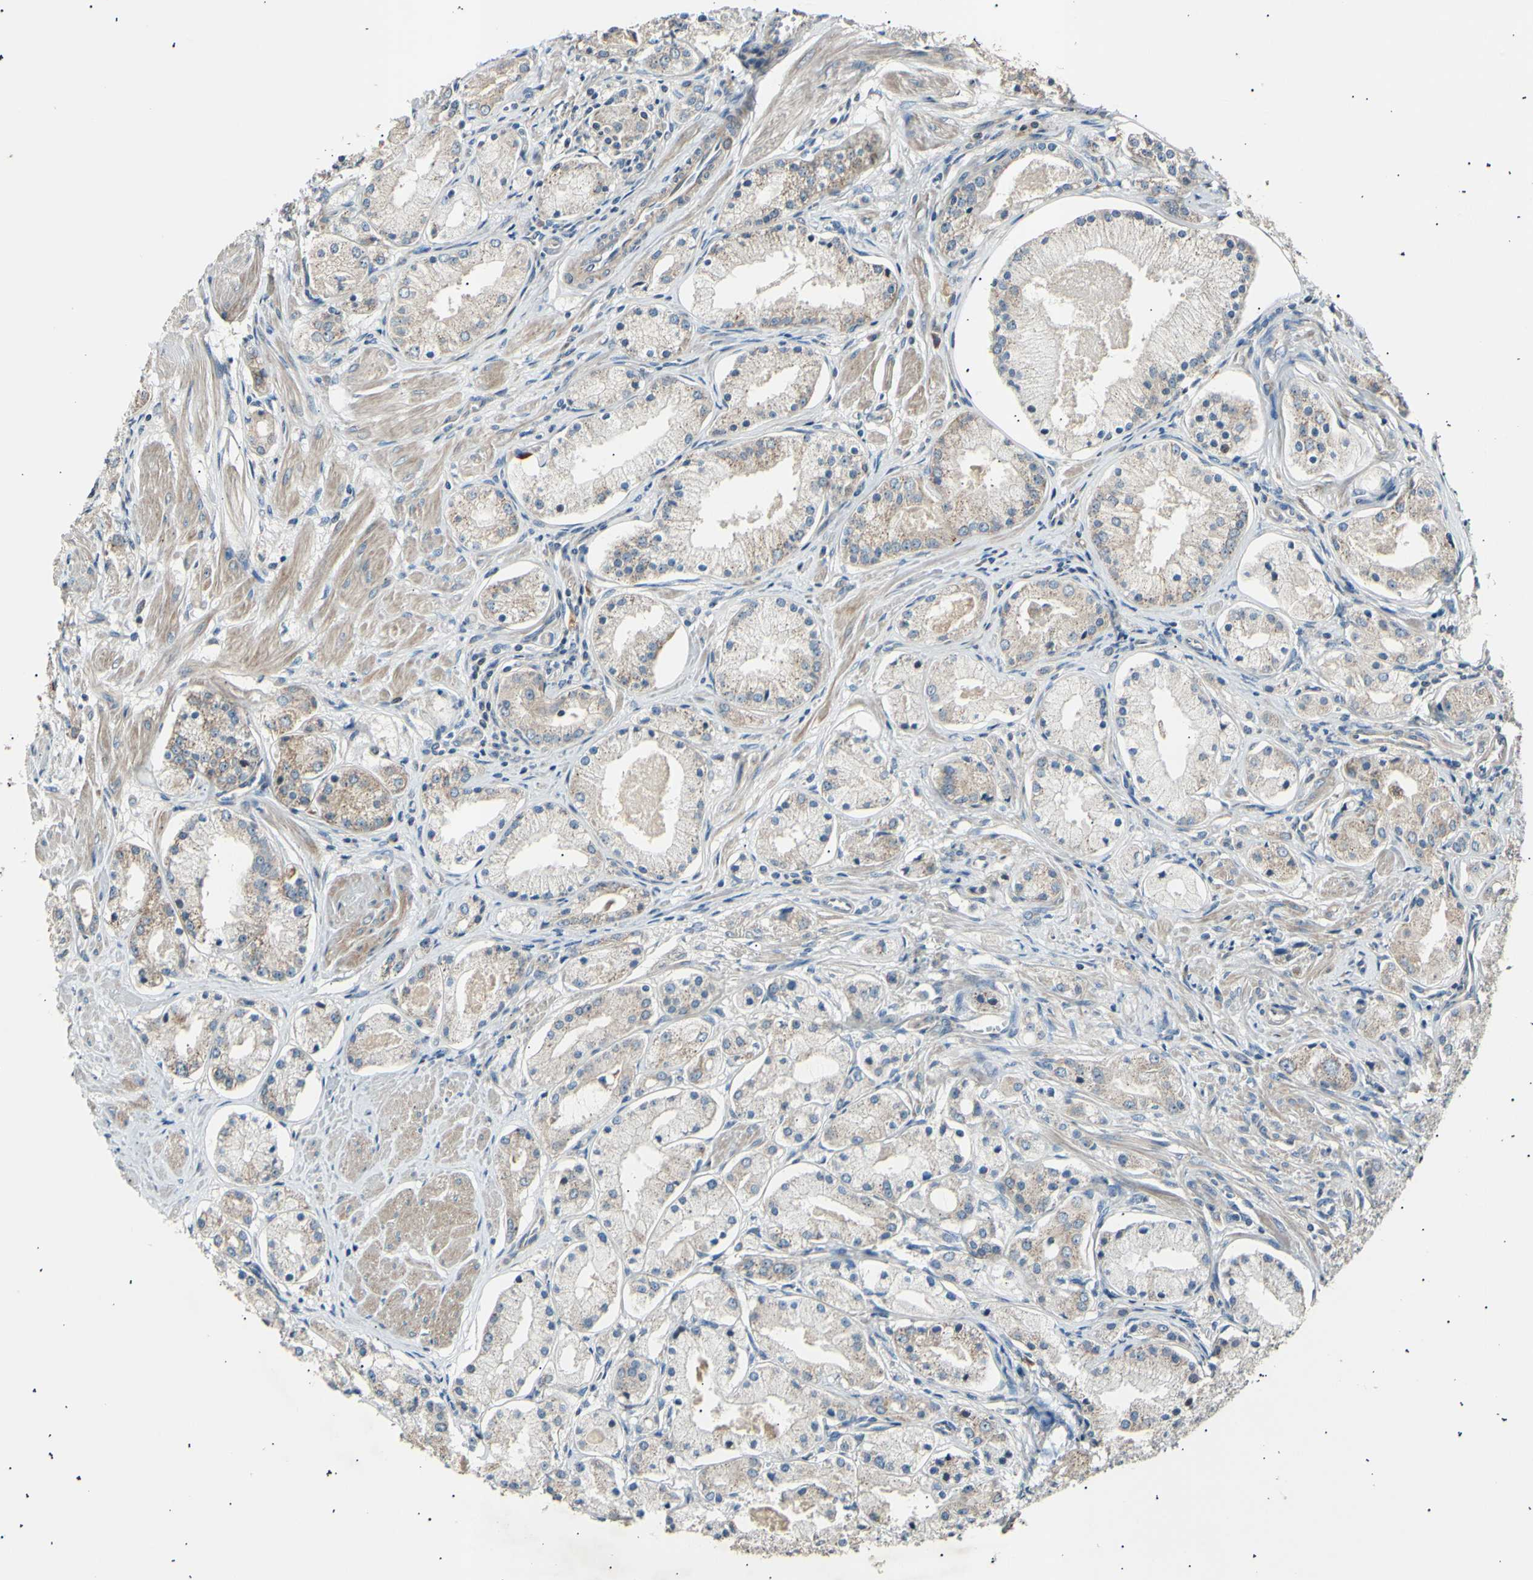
{"staining": {"intensity": "weak", "quantity": ">75%", "location": "cytoplasmic/membranous"}, "tissue": "prostate cancer", "cell_type": "Tumor cells", "image_type": "cancer", "snomed": [{"axis": "morphology", "description": "Adenocarcinoma, High grade"}, {"axis": "topography", "description": "Prostate"}], "caption": "DAB (3,3'-diaminobenzidine) immunohistochemical staining of high-grade adenocarcinoma (prostate) shows weak cytoplasmic/membranous protein expression in about >75% of tumor cells.", "gene": "ITGA6", "patient": {"sex": "male", "age": 66}}